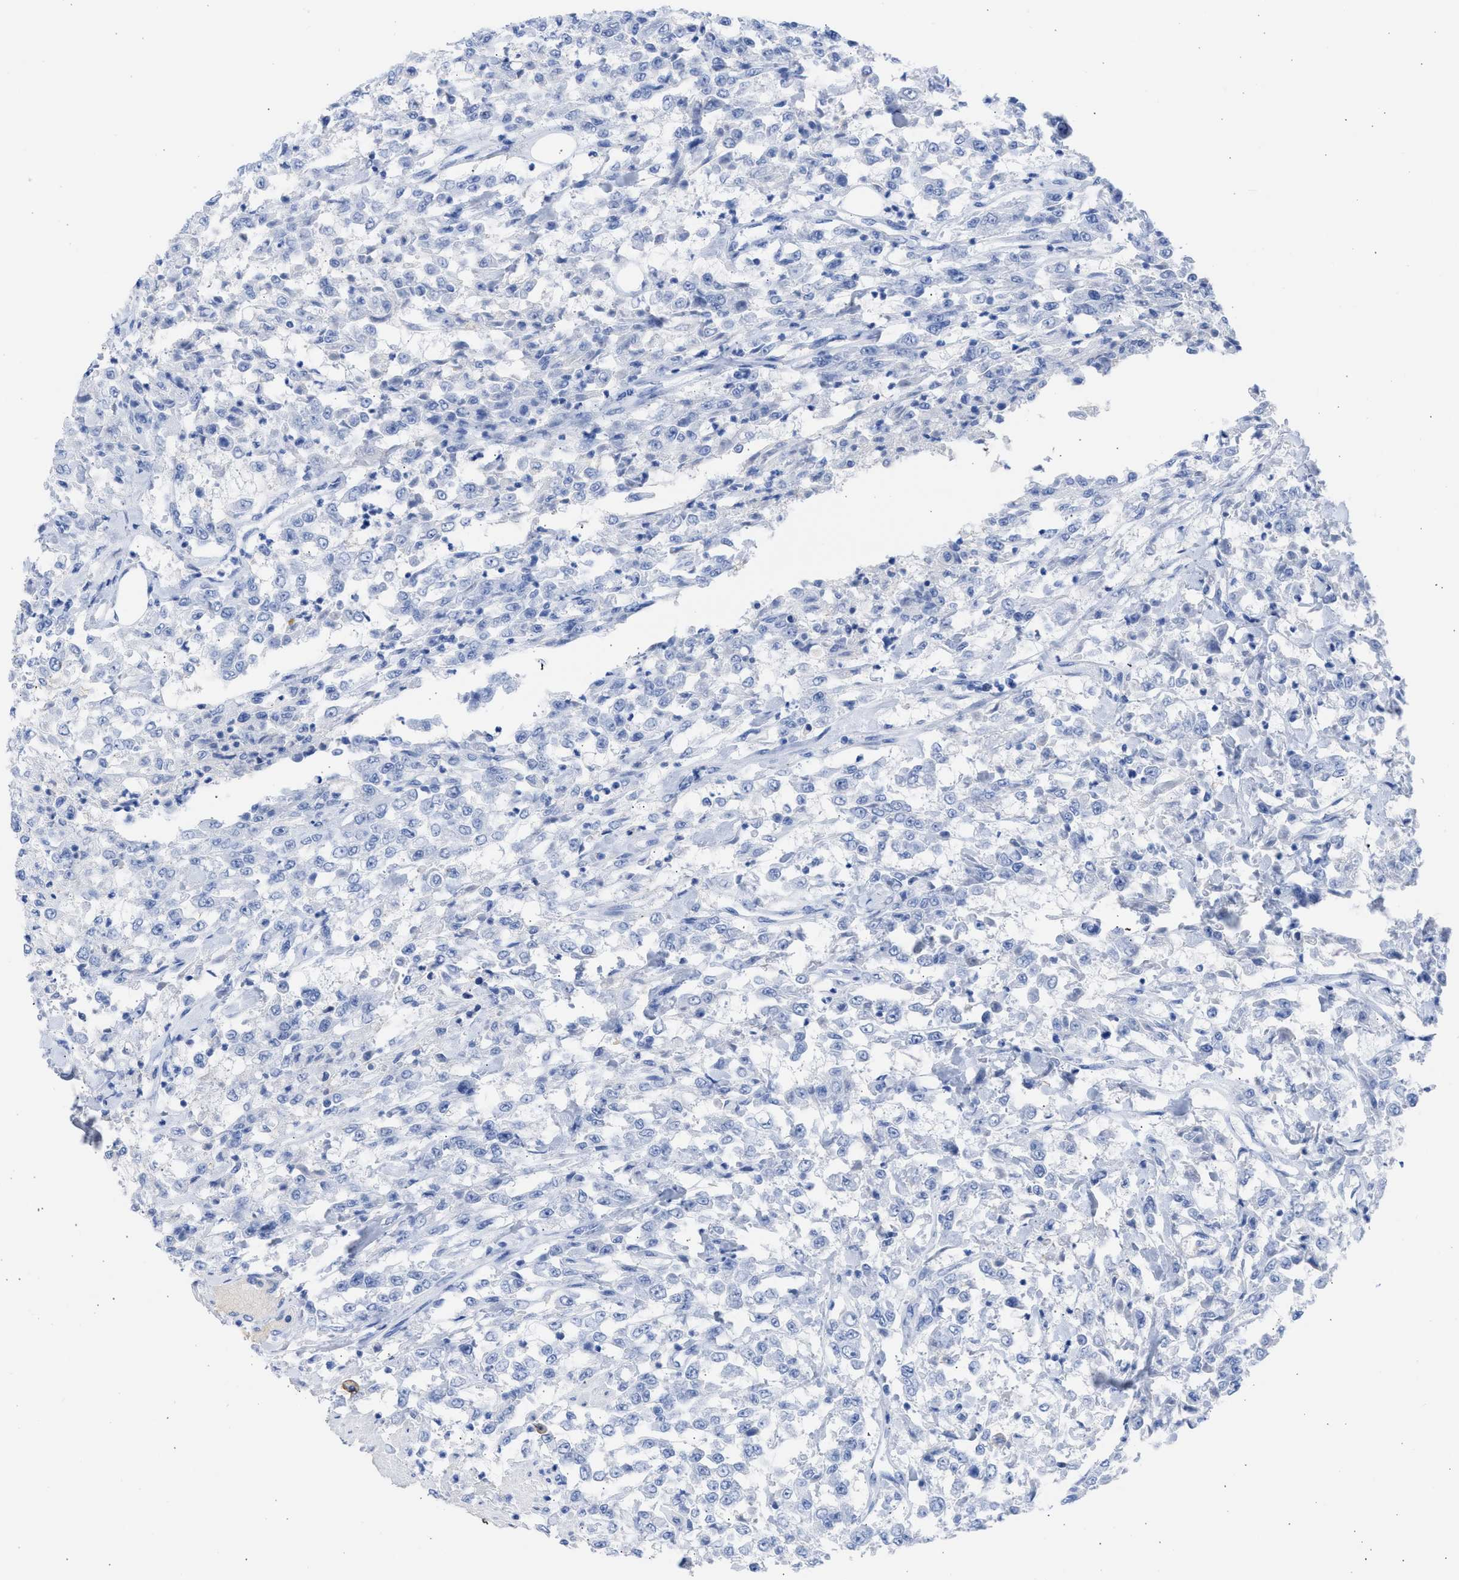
{"staining": {"intensity": "negative", "quantity": "none", "location": "none"}, "tissue": "urothelial cancer", "cell_type": "Tumor cells", "image_type": "cancer", "snomed": [{"axis": "morphology", "description": "Urothelial carcinoma, High grade"}, {"axis": "topography", "description": "Urinary bladder"}], "caption": "Human urothelial carcinoma (high-grade) stained for a protein using immunohistochemistry (IHC) exhibits no expression in tumor cells.", "gene": "RSPH1", "patient": {"sex": "male", "age": 46}}